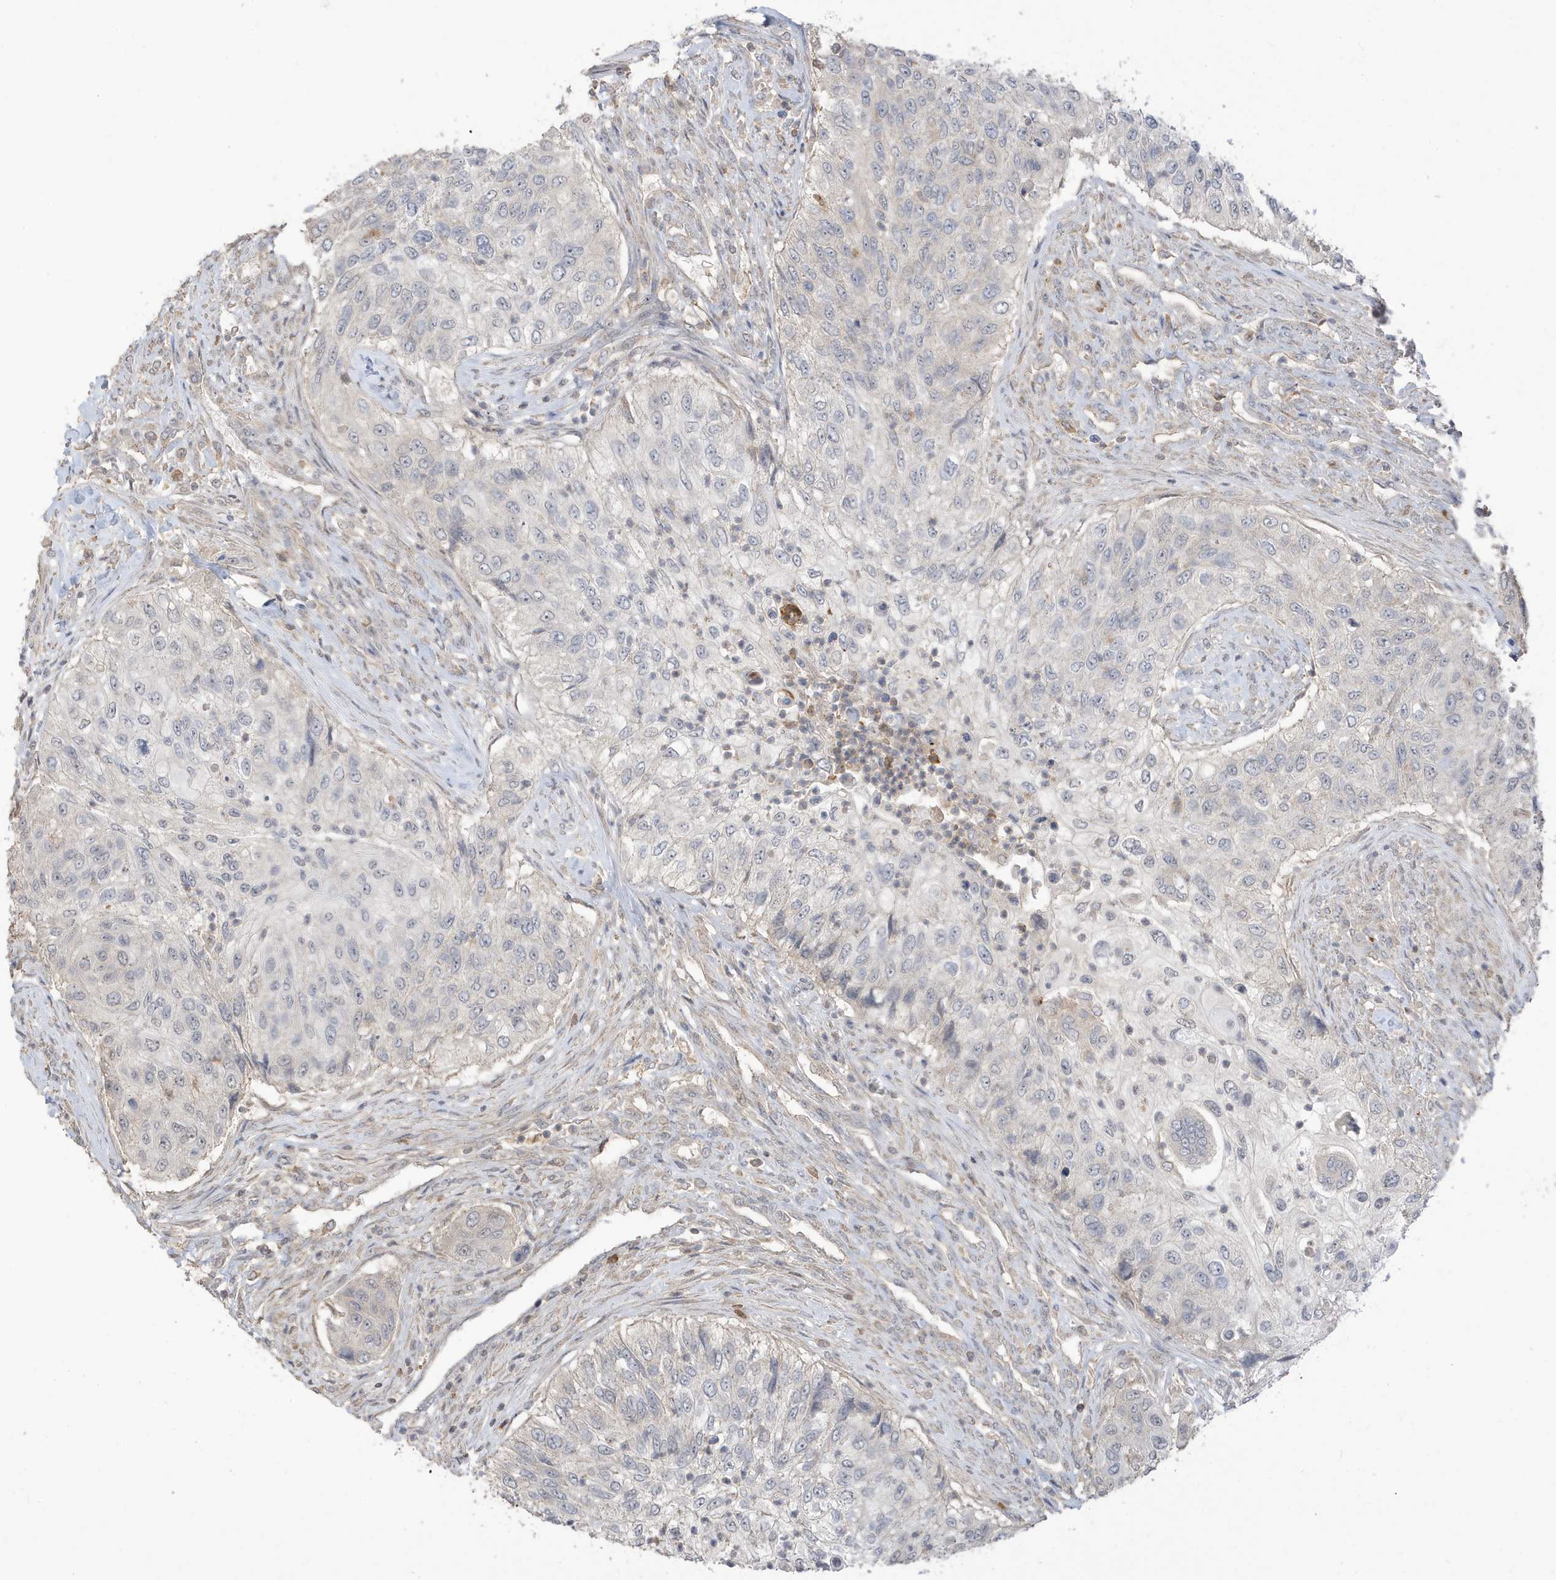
{"staining": {"intensity": "negative", "quantity": "none", "location": "none"}, "tissue": "urothelial cancer", "cell_type": "Tumor cells", "image_type": "cancer", "snomed": [{"axis": "morphology", "description": "Urothelial carcinoma, High grade"}, {"axis": "topography", "description": "Urinary bladder"}], "caption": "High power microscopy photomicrograph of an IHC image of urothelial carcinoma (high-grade), revealing no significant staining in tumor cells.", "gene": "TAB3", "patient": {"sex": "female", "age": 60}}